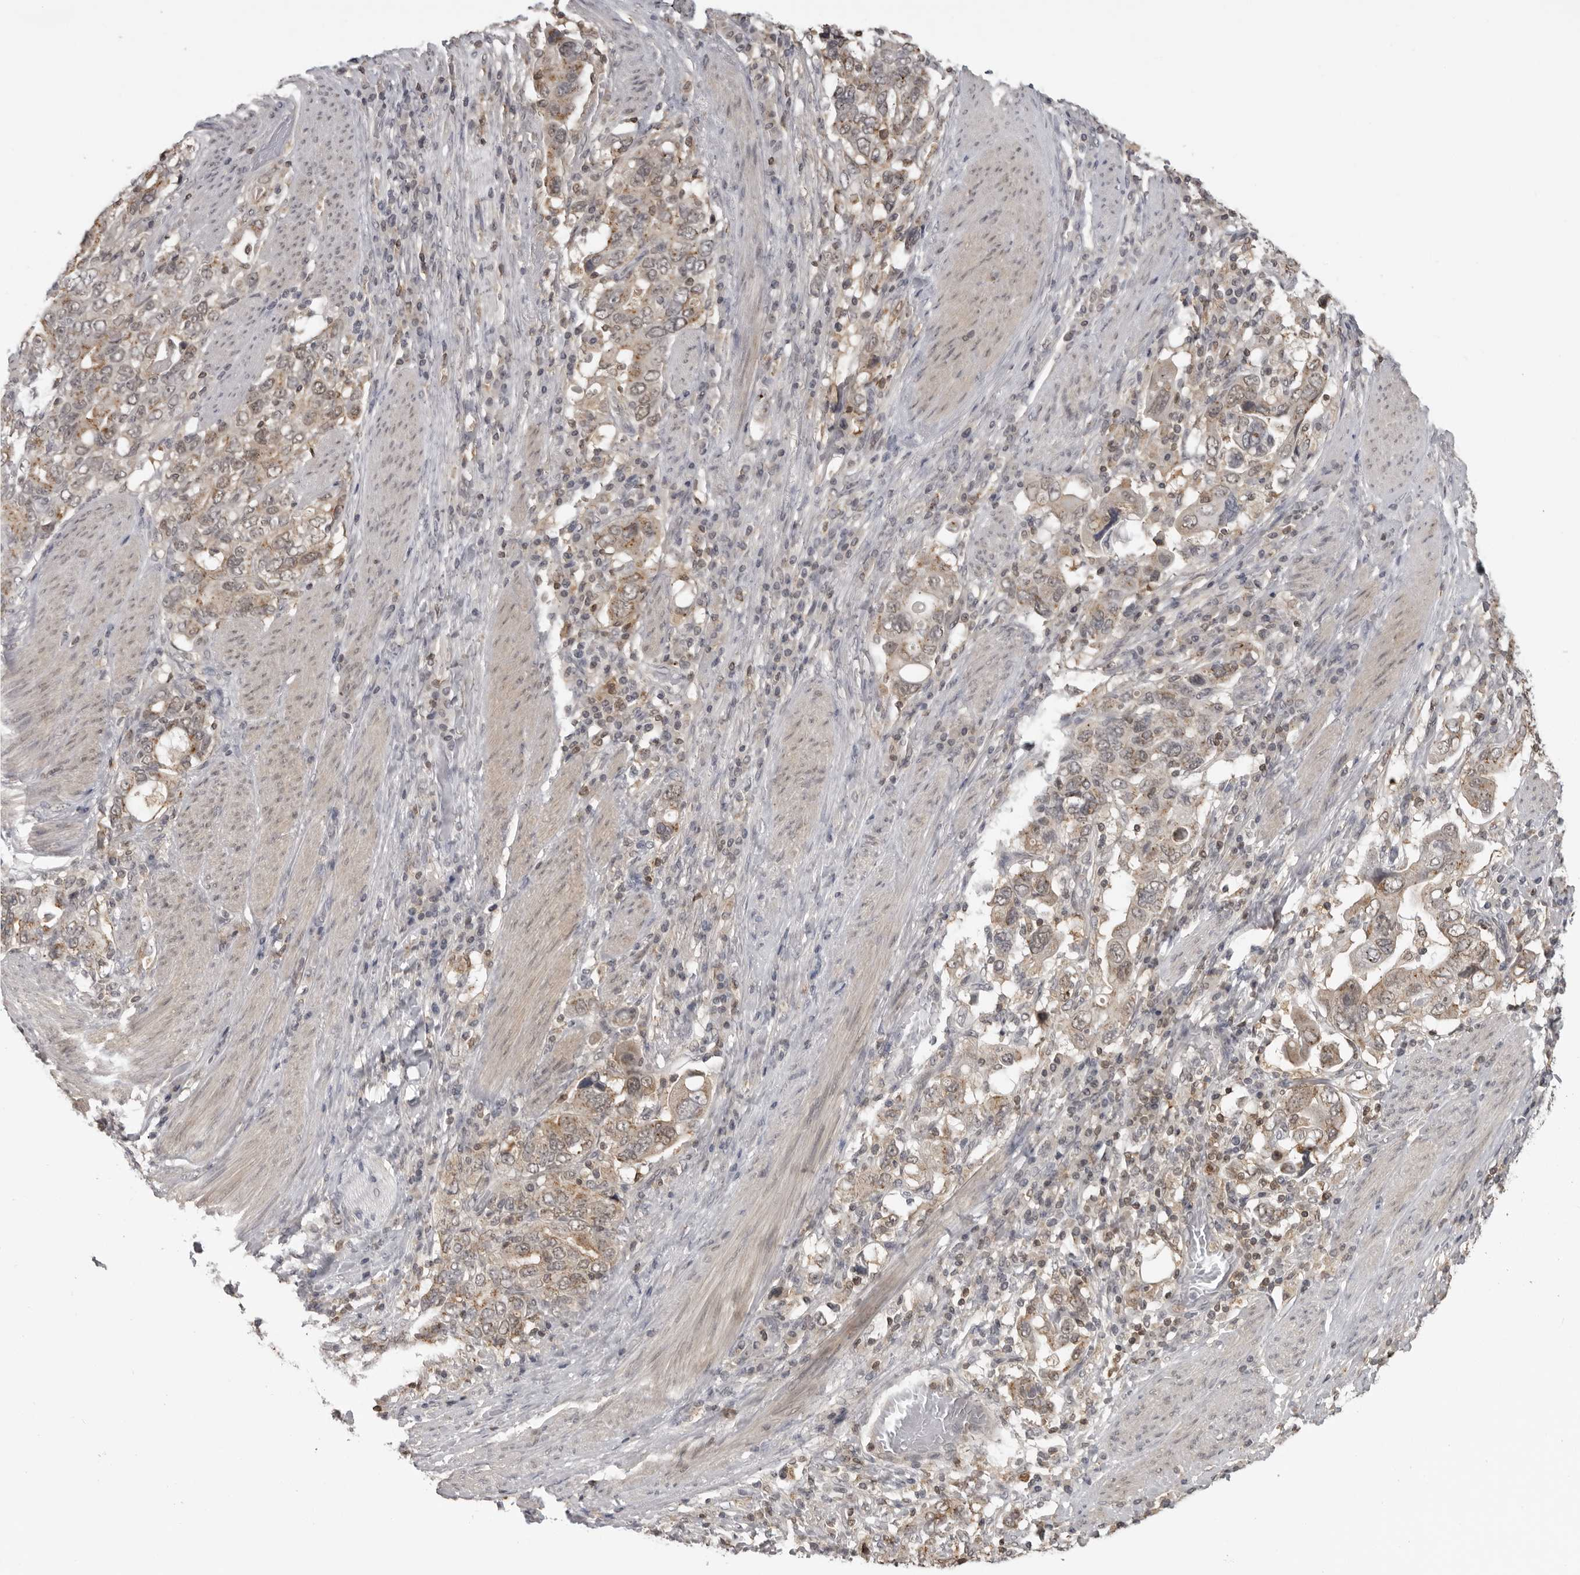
{"staining": {"intensity": "moderate", "quantity": ">75%", "location": "cytoplasmic/membranous"}, "tissue": "stomach cancer", "cell_type": "Tumor cells", "image_type": "cancer", "snomed": [{"axis": "morphology", "description": "Adenocarcinoma, NOS"}, {"axis": "topography", "description": "Stomach, upper"}], "caption": "Tumor cells reveal moderate cytoplasmic/membranous positivity in about >75% of cells in stomach cancer.", "gene": "PDCL3", "patient": {"sex": "male", "age": 62}}